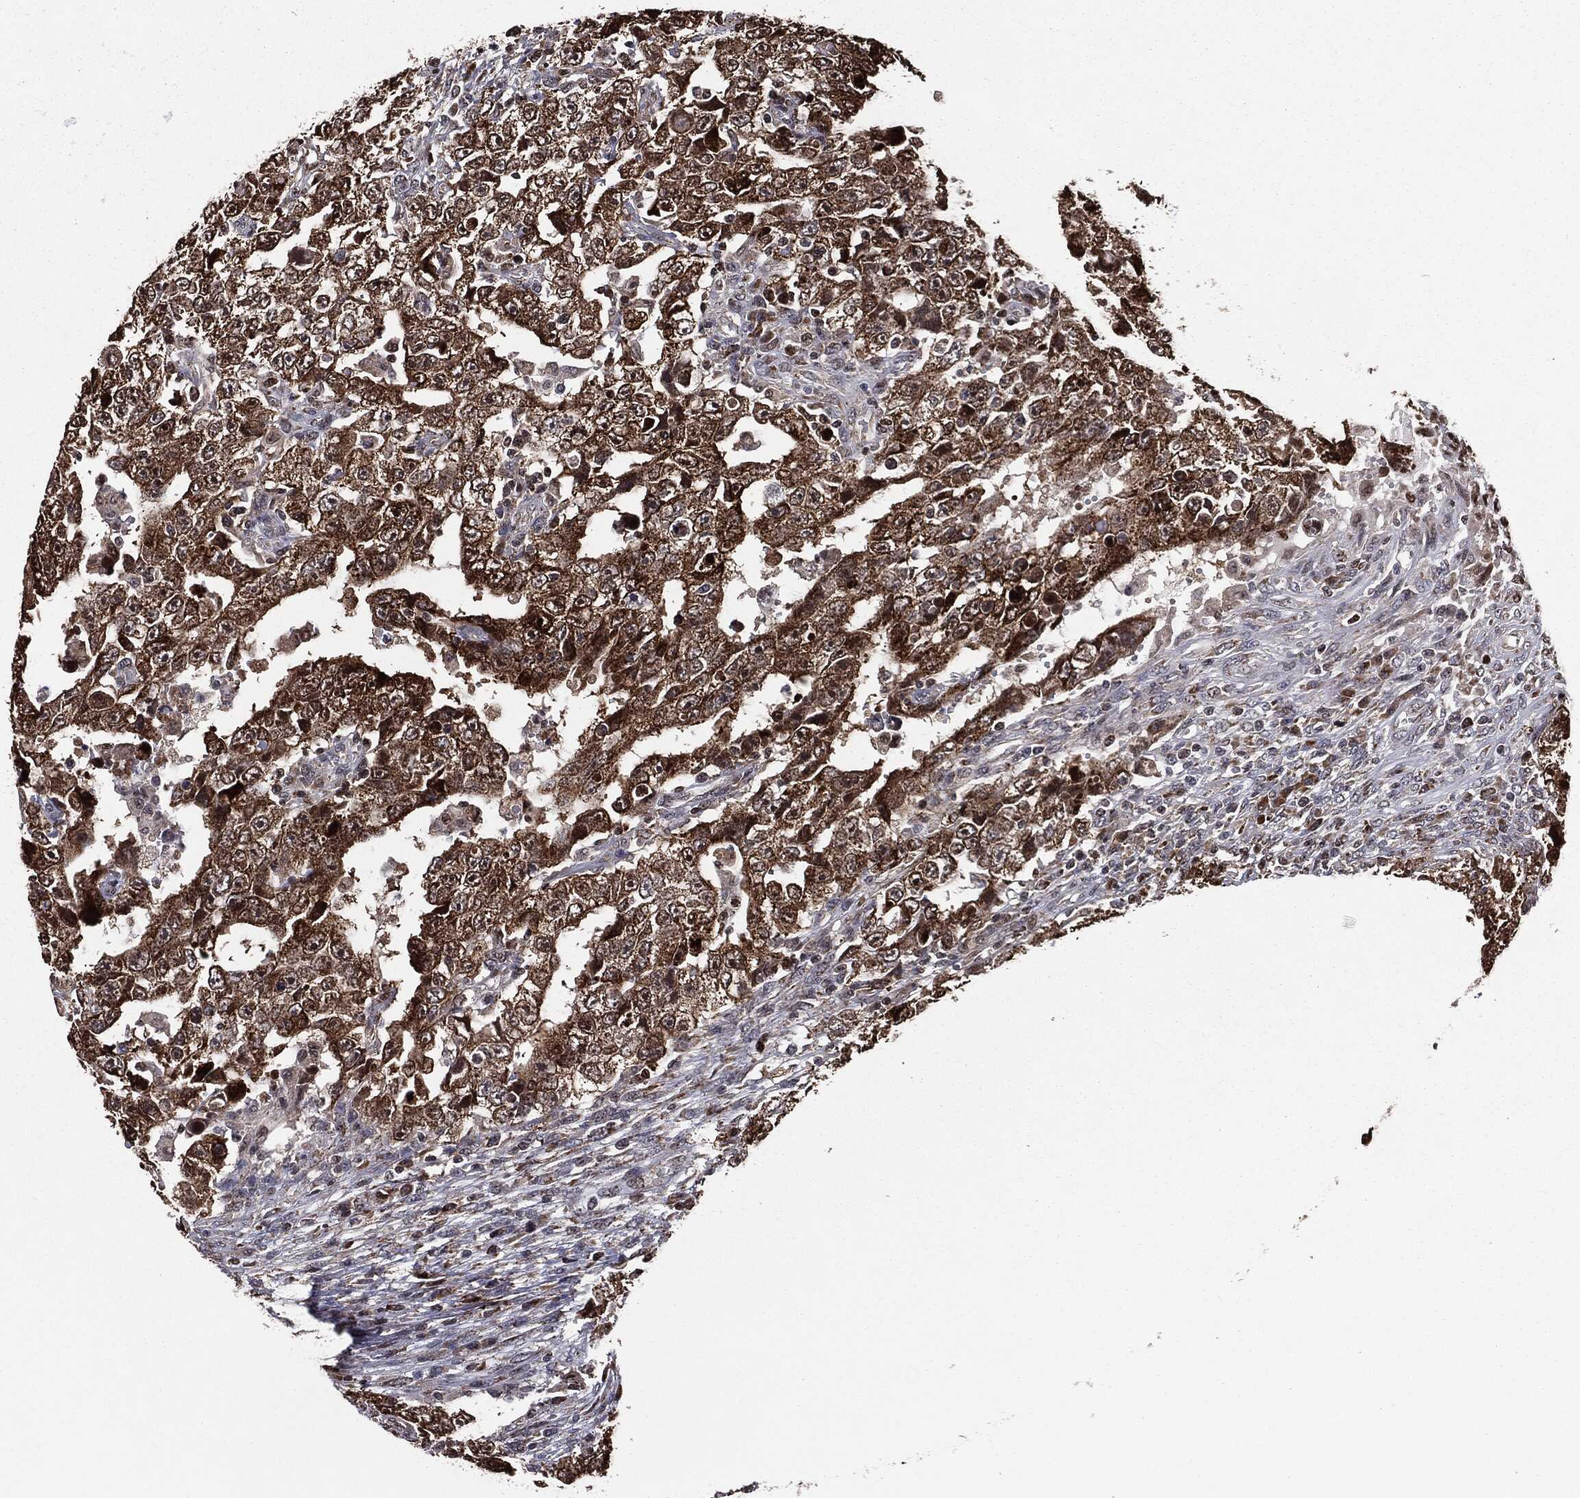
{"staining": {"intensity": "strong", "quantity": ">75%", "location": "cytoplasmic/membranous,nuclear"}, "tissue": "testis cancer", "cell_type": "Tumor cells", "image_type": "cancer", "snomed": [{"axis": "morphology", "description": "Carcinoma, Embryonal, NOS"}, {"axis": "topography", "description": "Testis"}], "caption": "IHC (DAB) staining of human embryonal carcinoma (testis) reveals strong cytoplasmic/membranous and nuclear protein positivity in about >75% of tumor cells. The protein is shown in brown color, while the nuclei are stained blue.", "gene": "CHCHD2", "patient": {"sex": "male", "age": 26}}